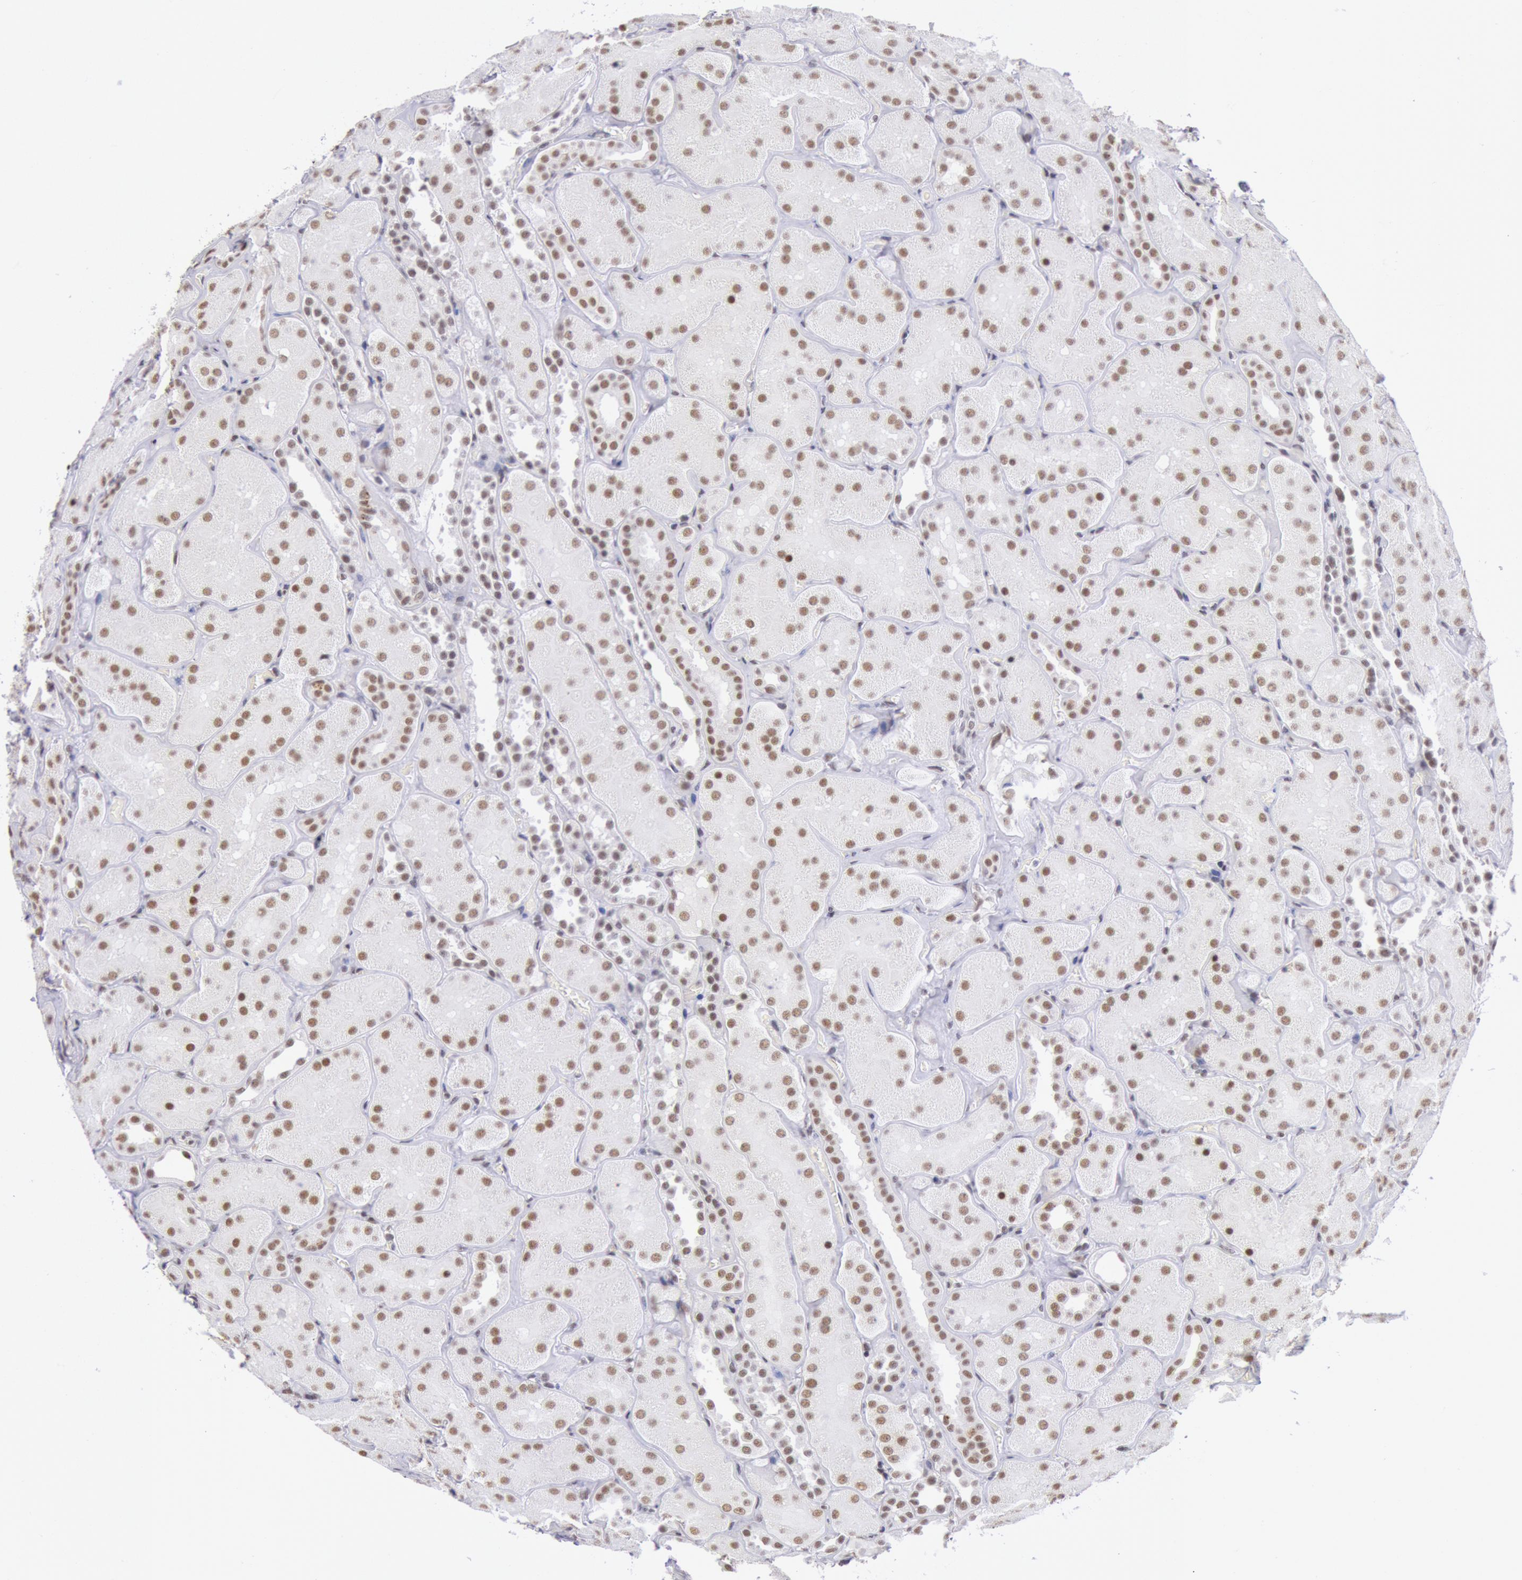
{"staining": {"intensity": "negative", "quantity": "none", "location": "none"}, "tissue": "kidney", "cell_type": "Cells in glomeruli", "image_type": "normal", "snomed": [{"axis": "morphology", "description": "Normal tissue, NOS"}, {"axis": "topography", "description": "Kidney"}], "caption": "Histopathology image shows no protein positivity in cells in glomeruli of benign kidney.", "gene": "SNRPD3", "patient": {"sex": "male", "age": 28}}